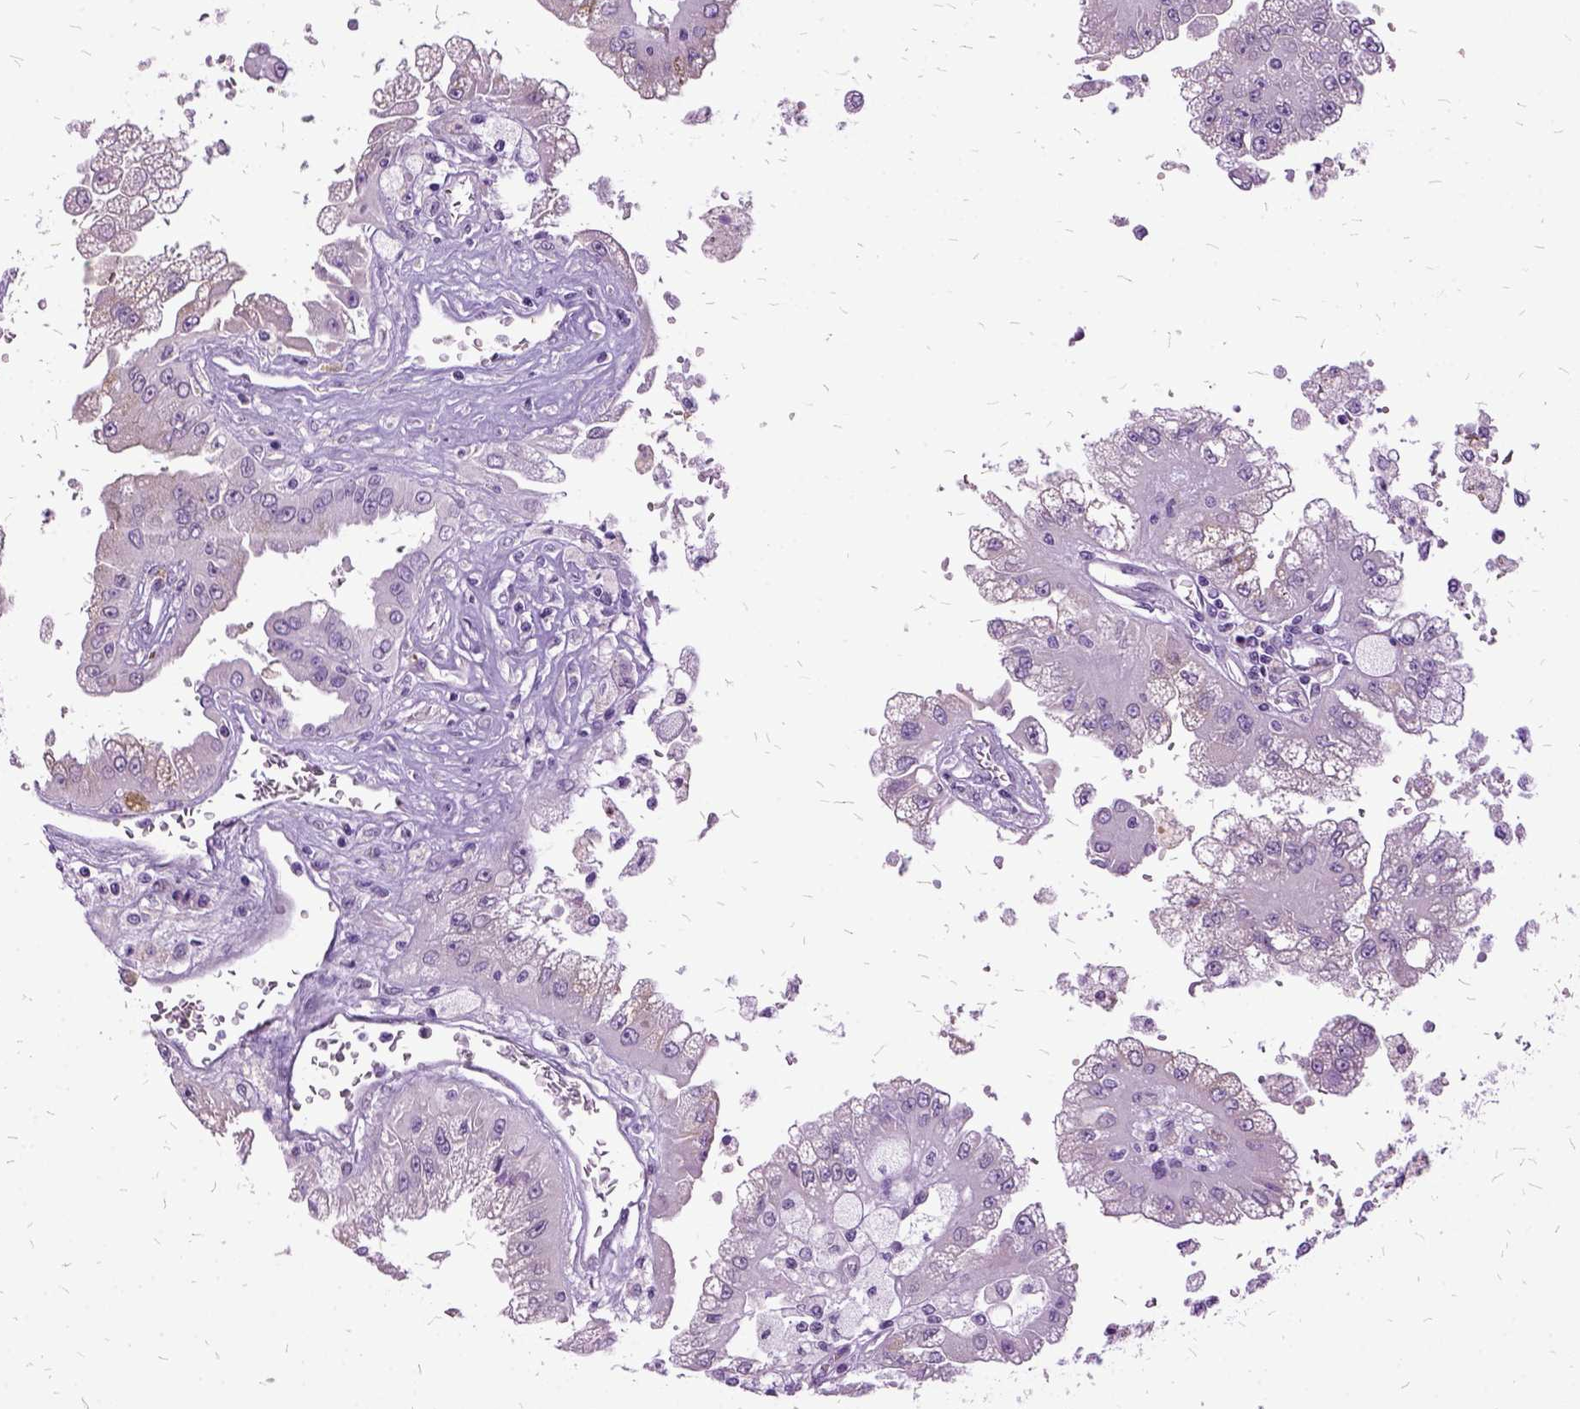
{"staining": {"intensity": "moderate", "quantity": "<25%", "location": "cytoplasmic/membranous"}, "tissue": "renal cancer", "cell_type": "Tumor cells", "image_type": "cancer", "snomed": [{"axis": "morphology", "description": "Adenocarcinoma, NOS"}, {"axis": "topography", "description": "Kidney"}], "caption": "Immunohistochemistry photomicrograph of neoplastic tissue: adenocarcinoma (renal) stained using immunohistochemistry displays low levels of moderate protein expression localized specifically in the cytoplasmic/membranous of tumor cells, appearing as a cytoplasmic/membranous brown color.", "gene": "MME", "patient": {"sex": "male", "age": 58}}